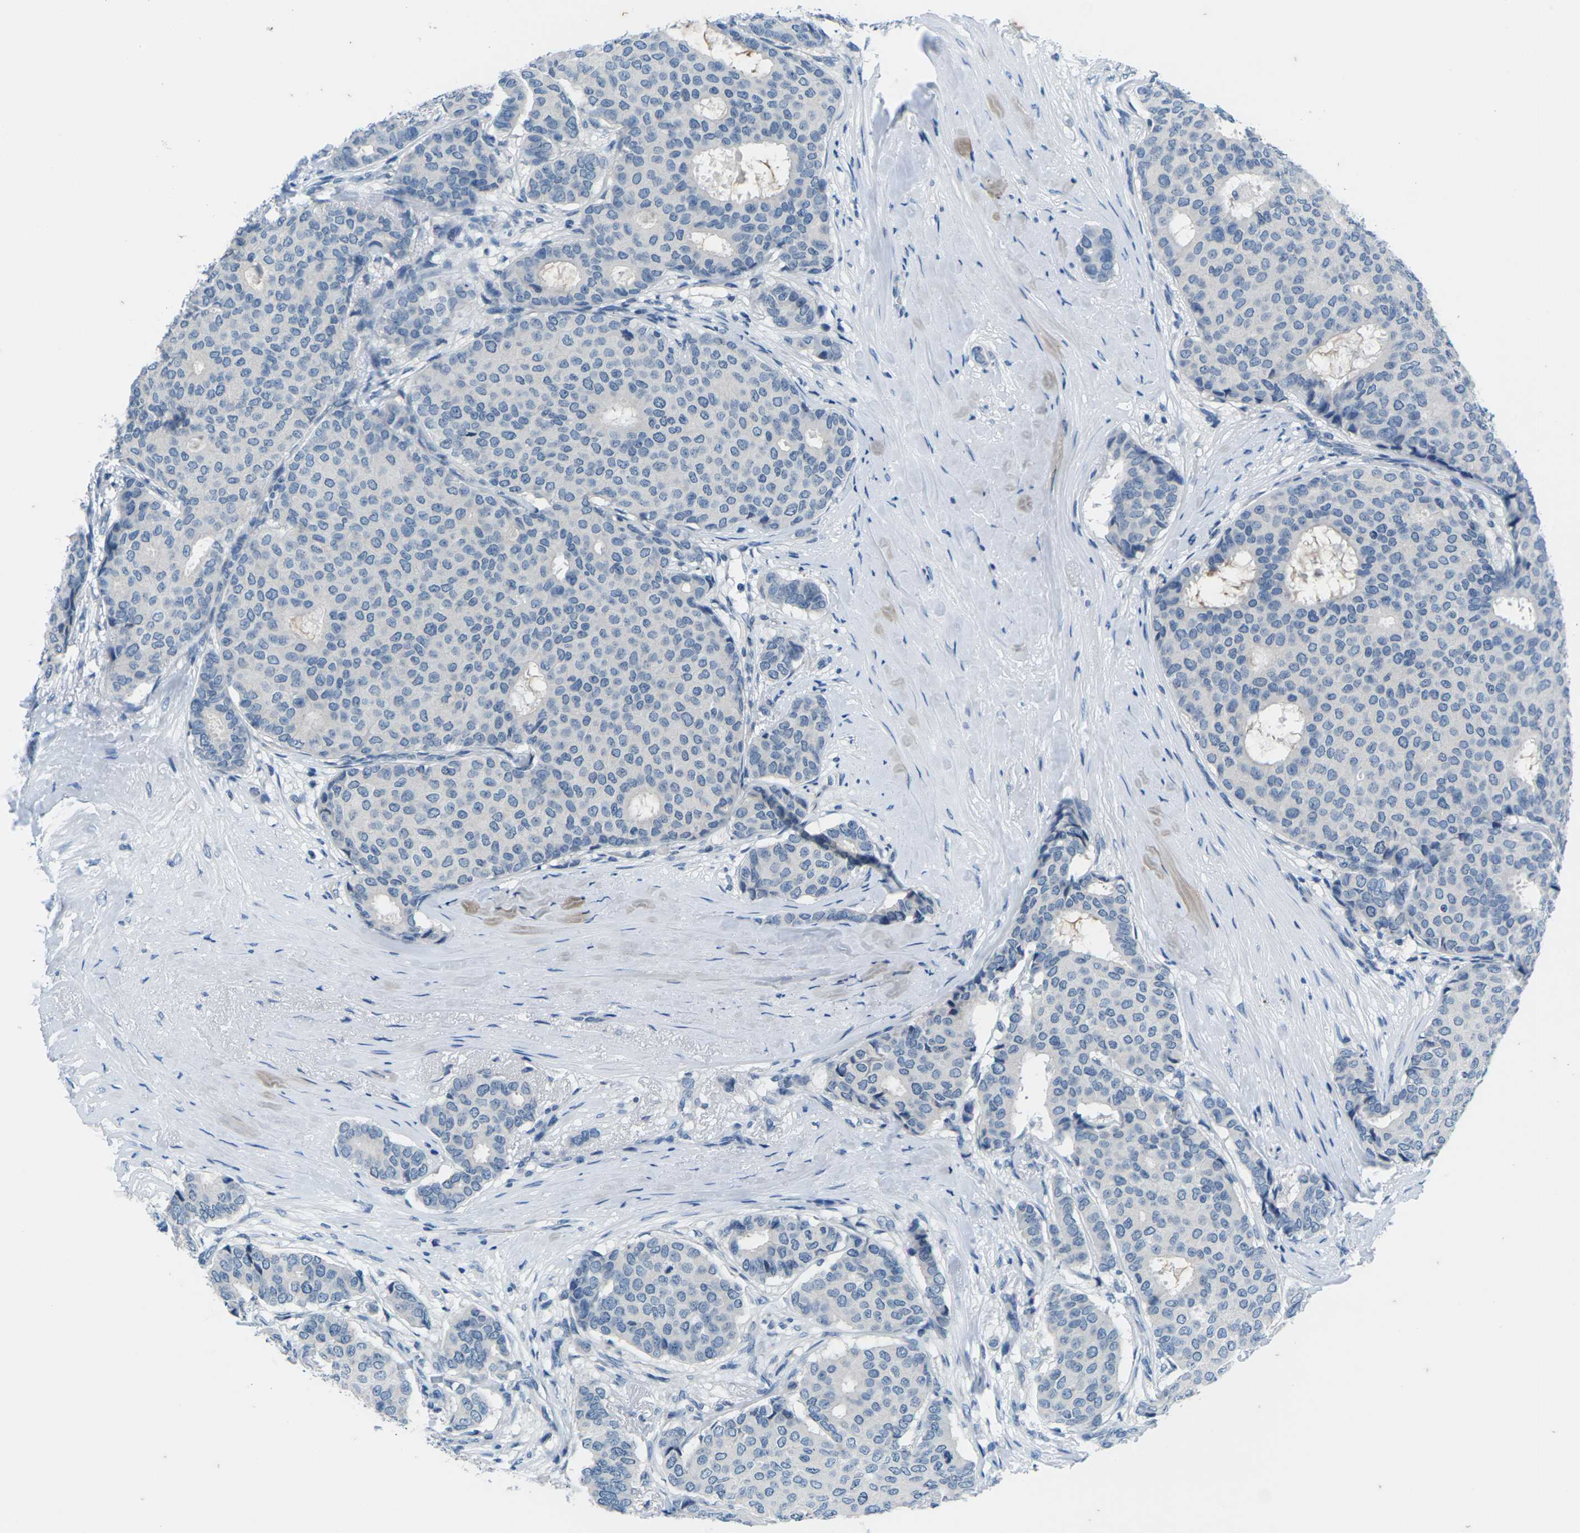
{"staining": {"intensity": "negative", "quantity": "none", "location": "none"}, "tissue": "breast cancer", "cell_type": "Tumor cells", "image_type": "cancer", "snomed": [{"axis": "morphology", "description": "Duct carcinoma"}, {"axis": "topography", "description": "Breast"}], "caption": "This image is of breast intraductal carcinoma stained with immunohistochemistry to label a protein in brown with the nuclei are counter-stained blue. There is no positivity in tumor cells.", "gene": "UMOD", "patient": {"sex": "female", "age": 75}}